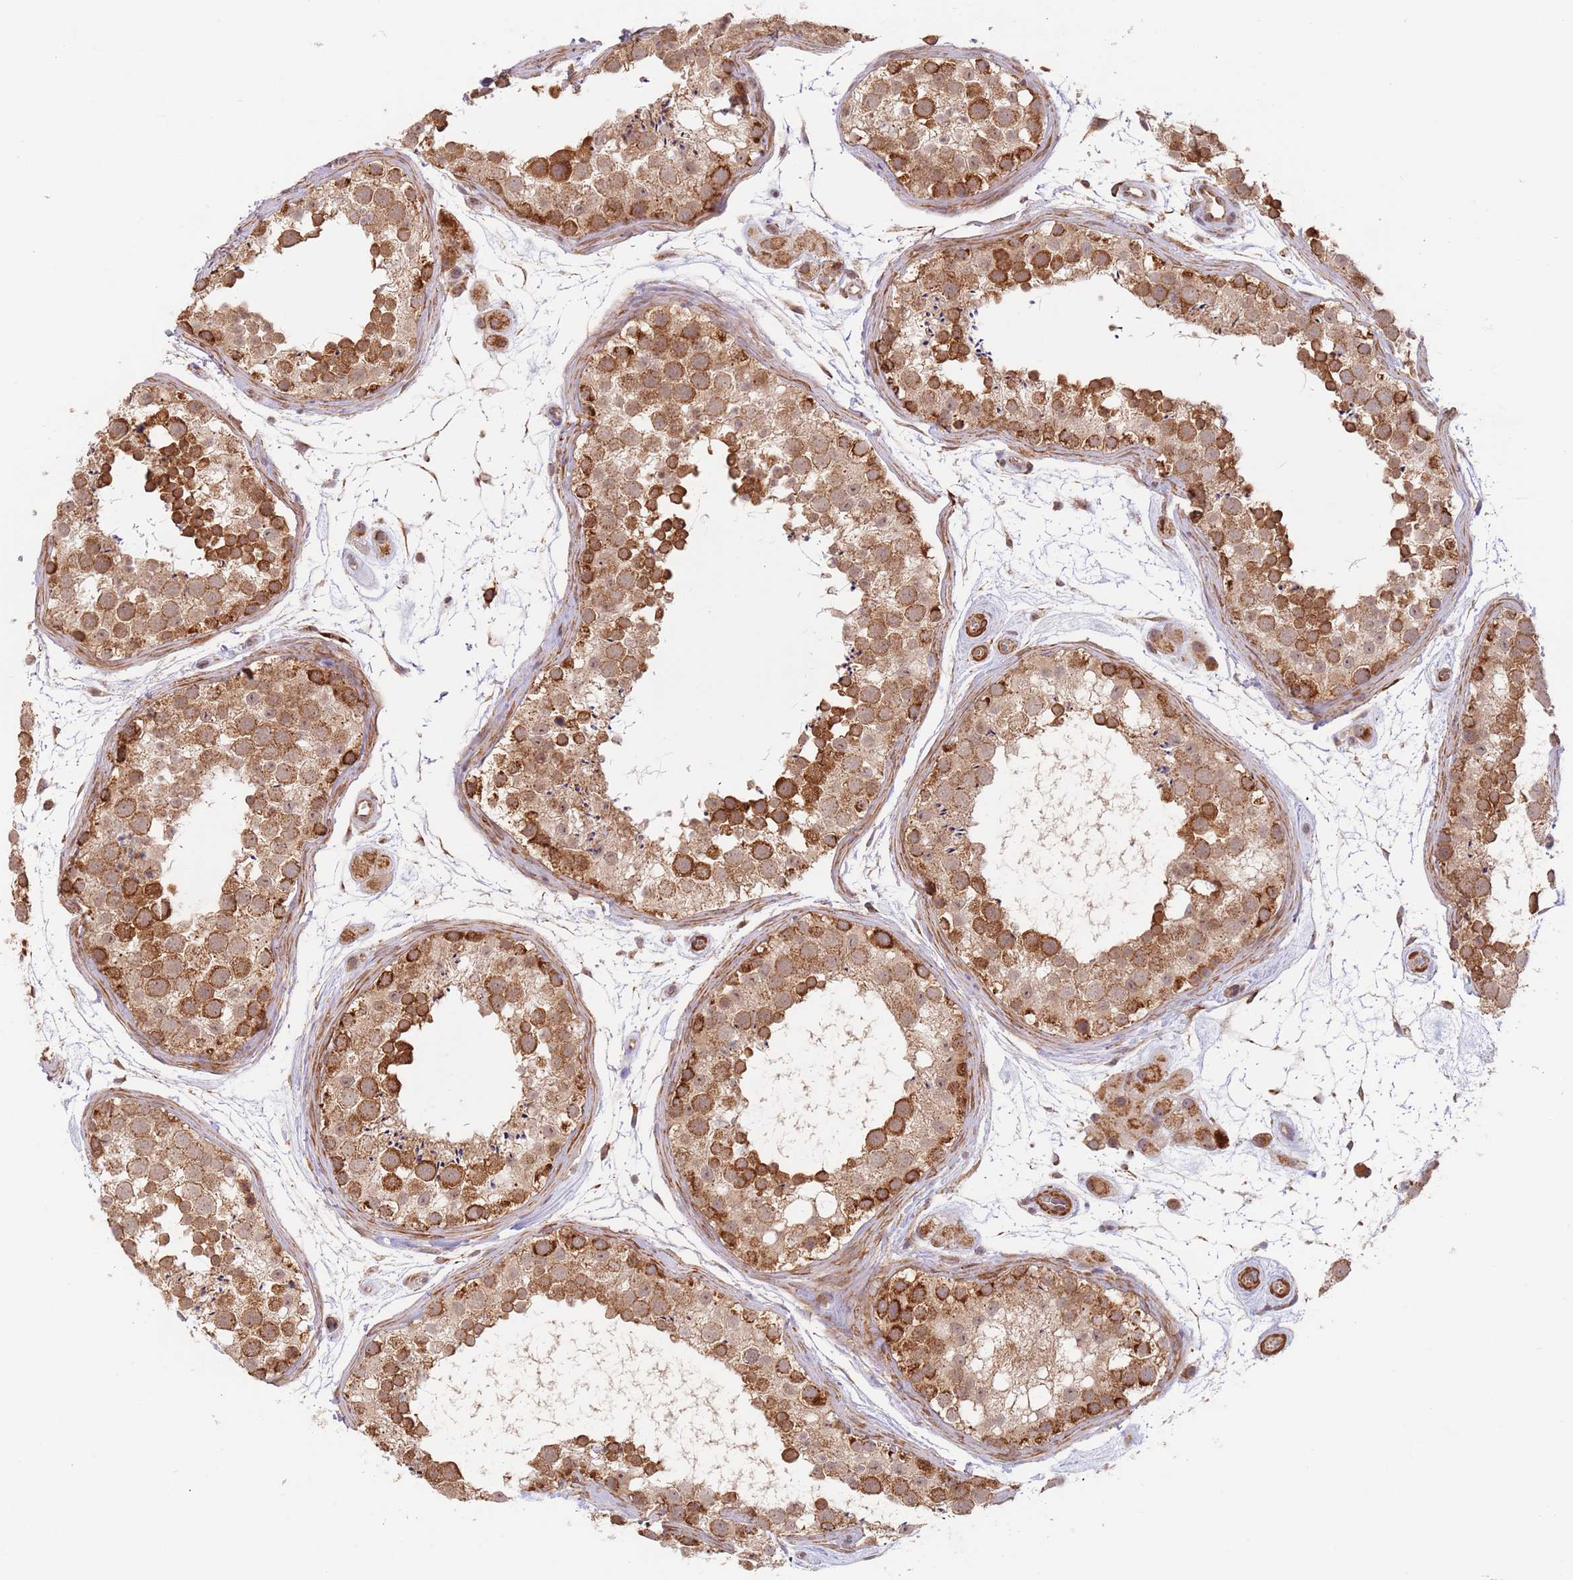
{"staining": {"intensity": "strong", "quantity": ">75%", "location": "cytoplasmic/membranous"}, "tissue": "testis", "cell_type": "Cells in seminiferous ducts", "image_type": "normal", "snomed": [{"axis": "morphology", "description": "Normal tissue, NOS"}, {"axis": "topography", "description": "Testis"}], "caption": "Immunohistochemical staining of unremarkable testis shows strong cytoplasmic/membranous protein staining in about >75% of cells in seminiferous ducts. (brown staining indicates protein expression, while blue staining denotes nuclei).", "gene": "UQCC3", "patient": {"sex": "male", "age": 41}}